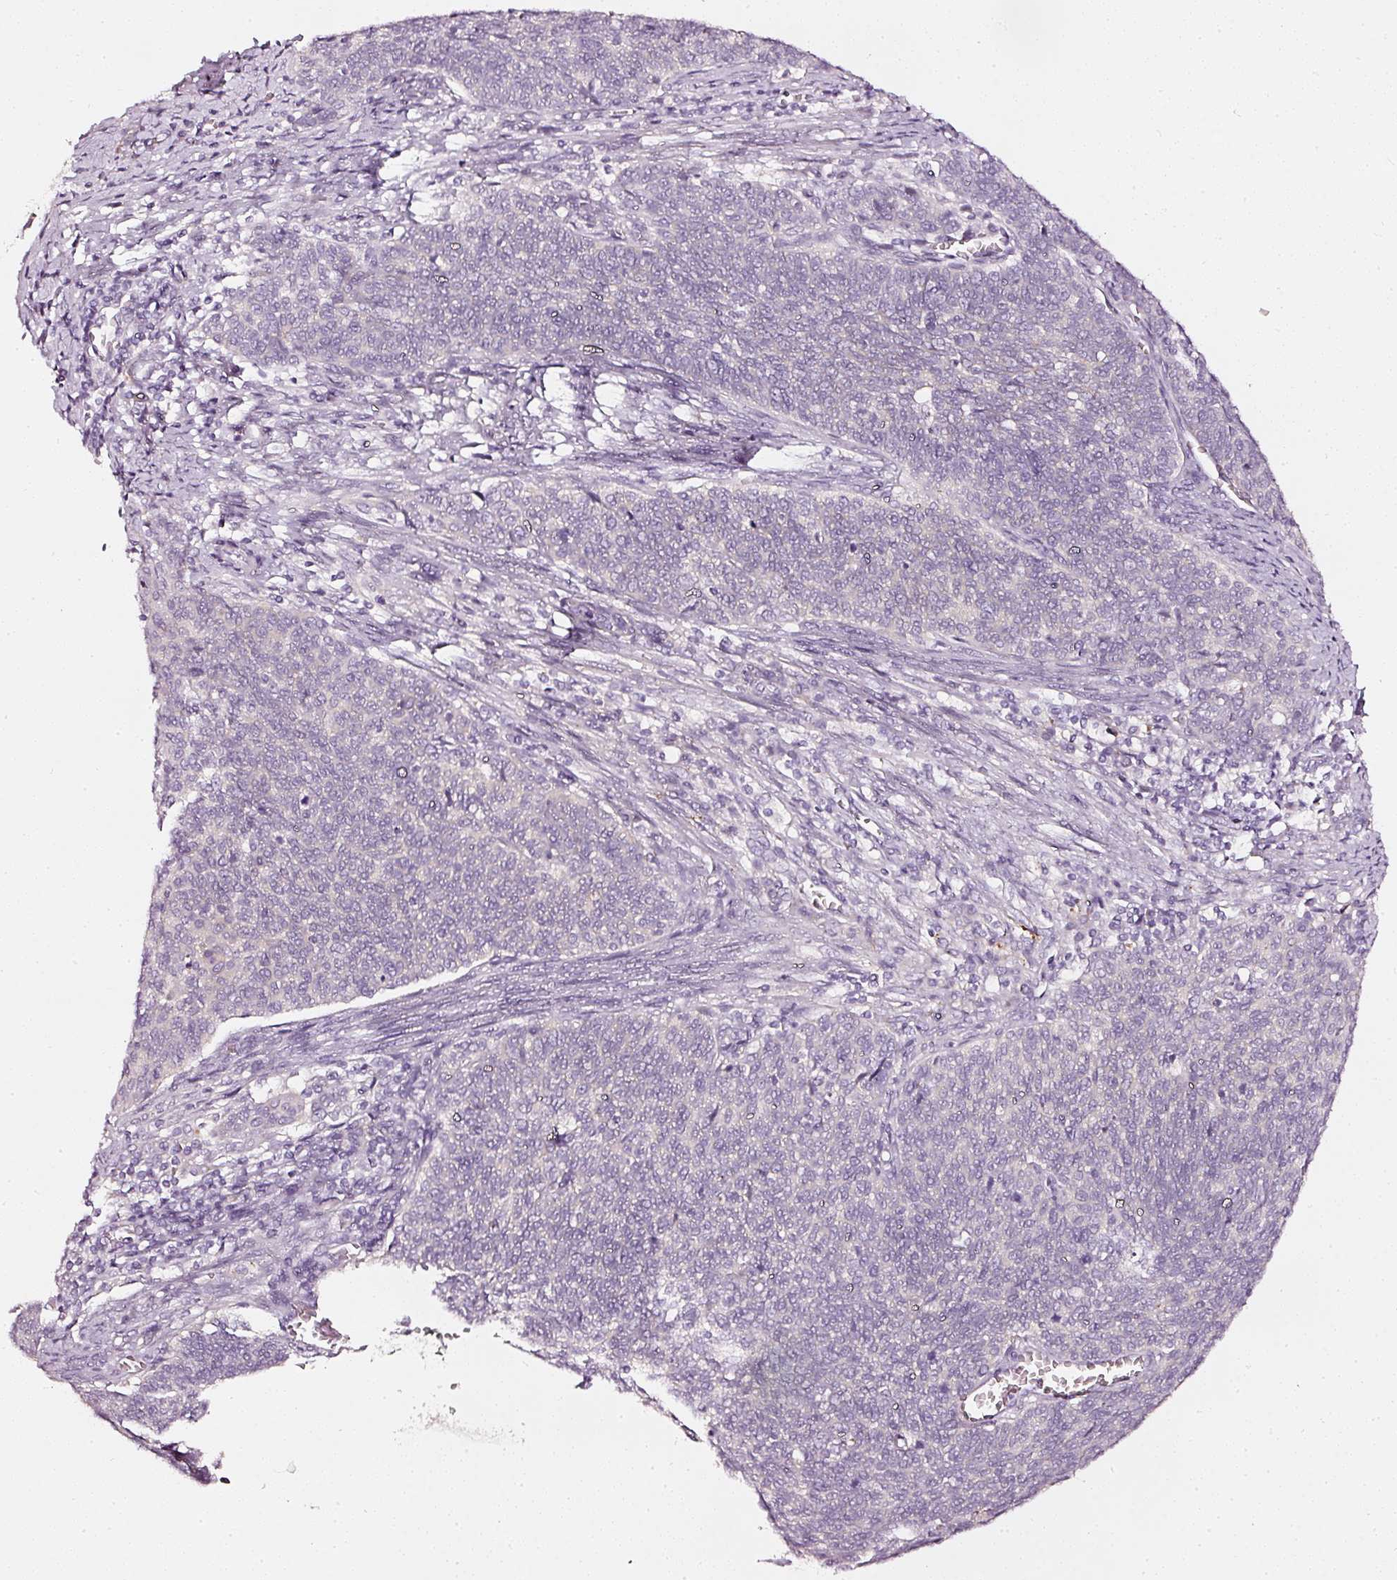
{"staining": {"intensity": "negative", "quantity": "none", "location": "none"}, "tissue": "cervical cancer", "cell_type": "Tumor cells", "image_type": "cancer", "snomed": [{"axis": "morphology", "description": "Squamous cell carcinoma, NOS"}, {"axis": "topography", "description": "Cervix"}], "caption": "The histopathology image reveals no staining of tumor cells in cervical cancer.", "gene": "CNP", "patient": {"sex": "female", "age": 39}}